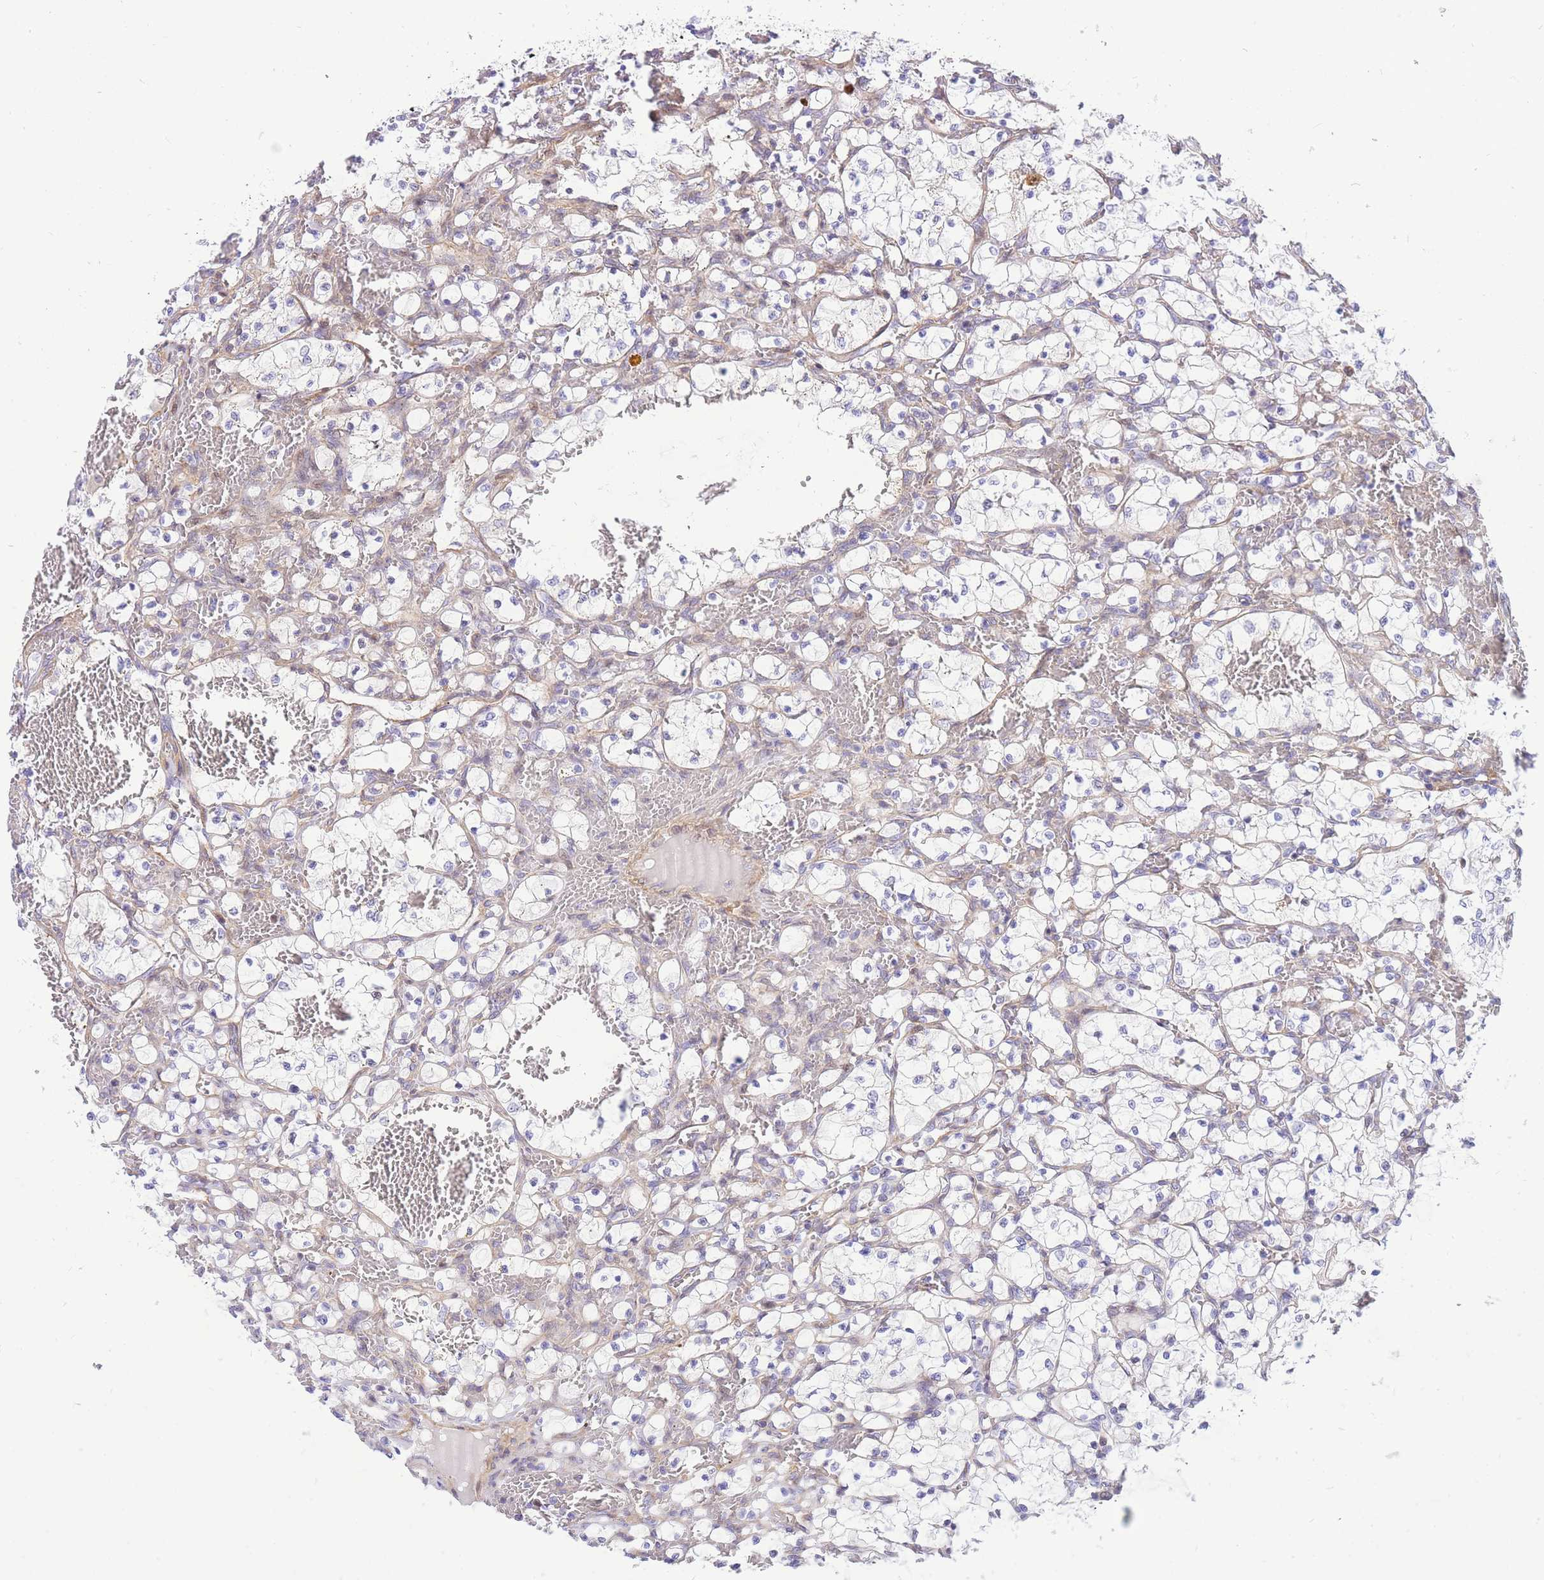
{"staining": {"intensity": "negative", "quantity": "none", "location": "none"}, "tissue": "renal cancer", "cell_type": "Tumor cells", "image_type": "cancer", "snomed": [{"axis": "morphology", "description": "Adenocarcinoma, NOS"}, {"axis": "topography", "description": "Kidney"}], "caption": "An immunohistochemistry (IHC) photomicrograph of adenocarcinoma (renal) is shown. There is no staining in tumor cells of adenocarcinoma (renal).", "gene": "S100PBP", "patient": {"sex": "female", "age": 69}}